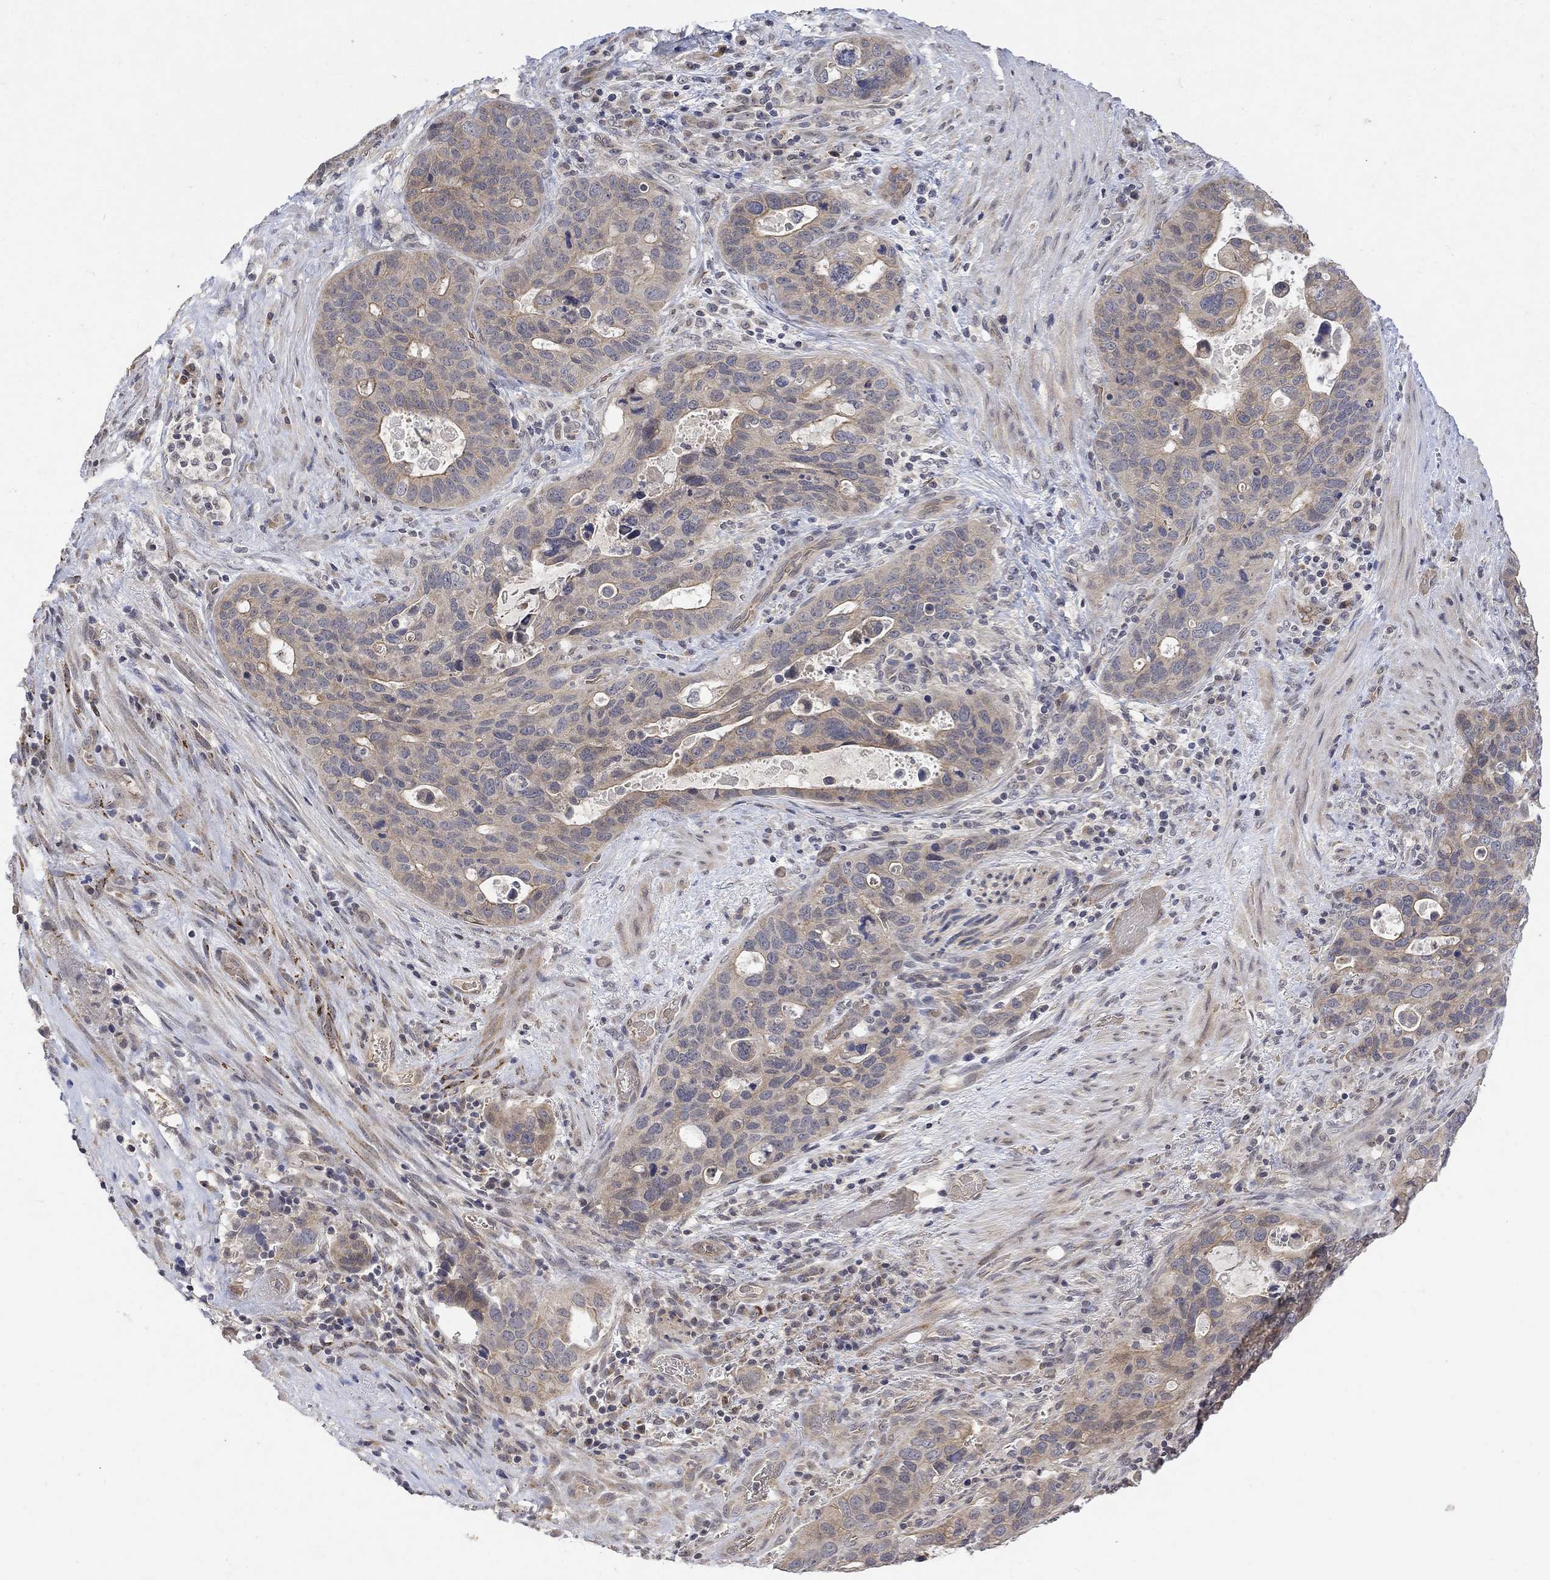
{"staining": {"intensity": "moderate", "quantity": "<25%", "location": "cytoplasmic/membranous"}, "tissue": "stomach cancer", "cell_type": "Tumor cells", "image_type": "cancer", "snomed": [{"axis": "morphology", "description": "Adenocarcinoma, NOS"}, {"axis": "topography", "description": "Stomach"}], "caption": "A brown stain shows moderate cytoplasmic/membranous positivity of a protein in human stomach cancer tumor cells. (Stains: DAB in brown, nuclei in blue, Microscopy: brightfield microscopy at high magnification).", "gene": "GRIN2D", "patient": {"sex": "male", "age": 54}}